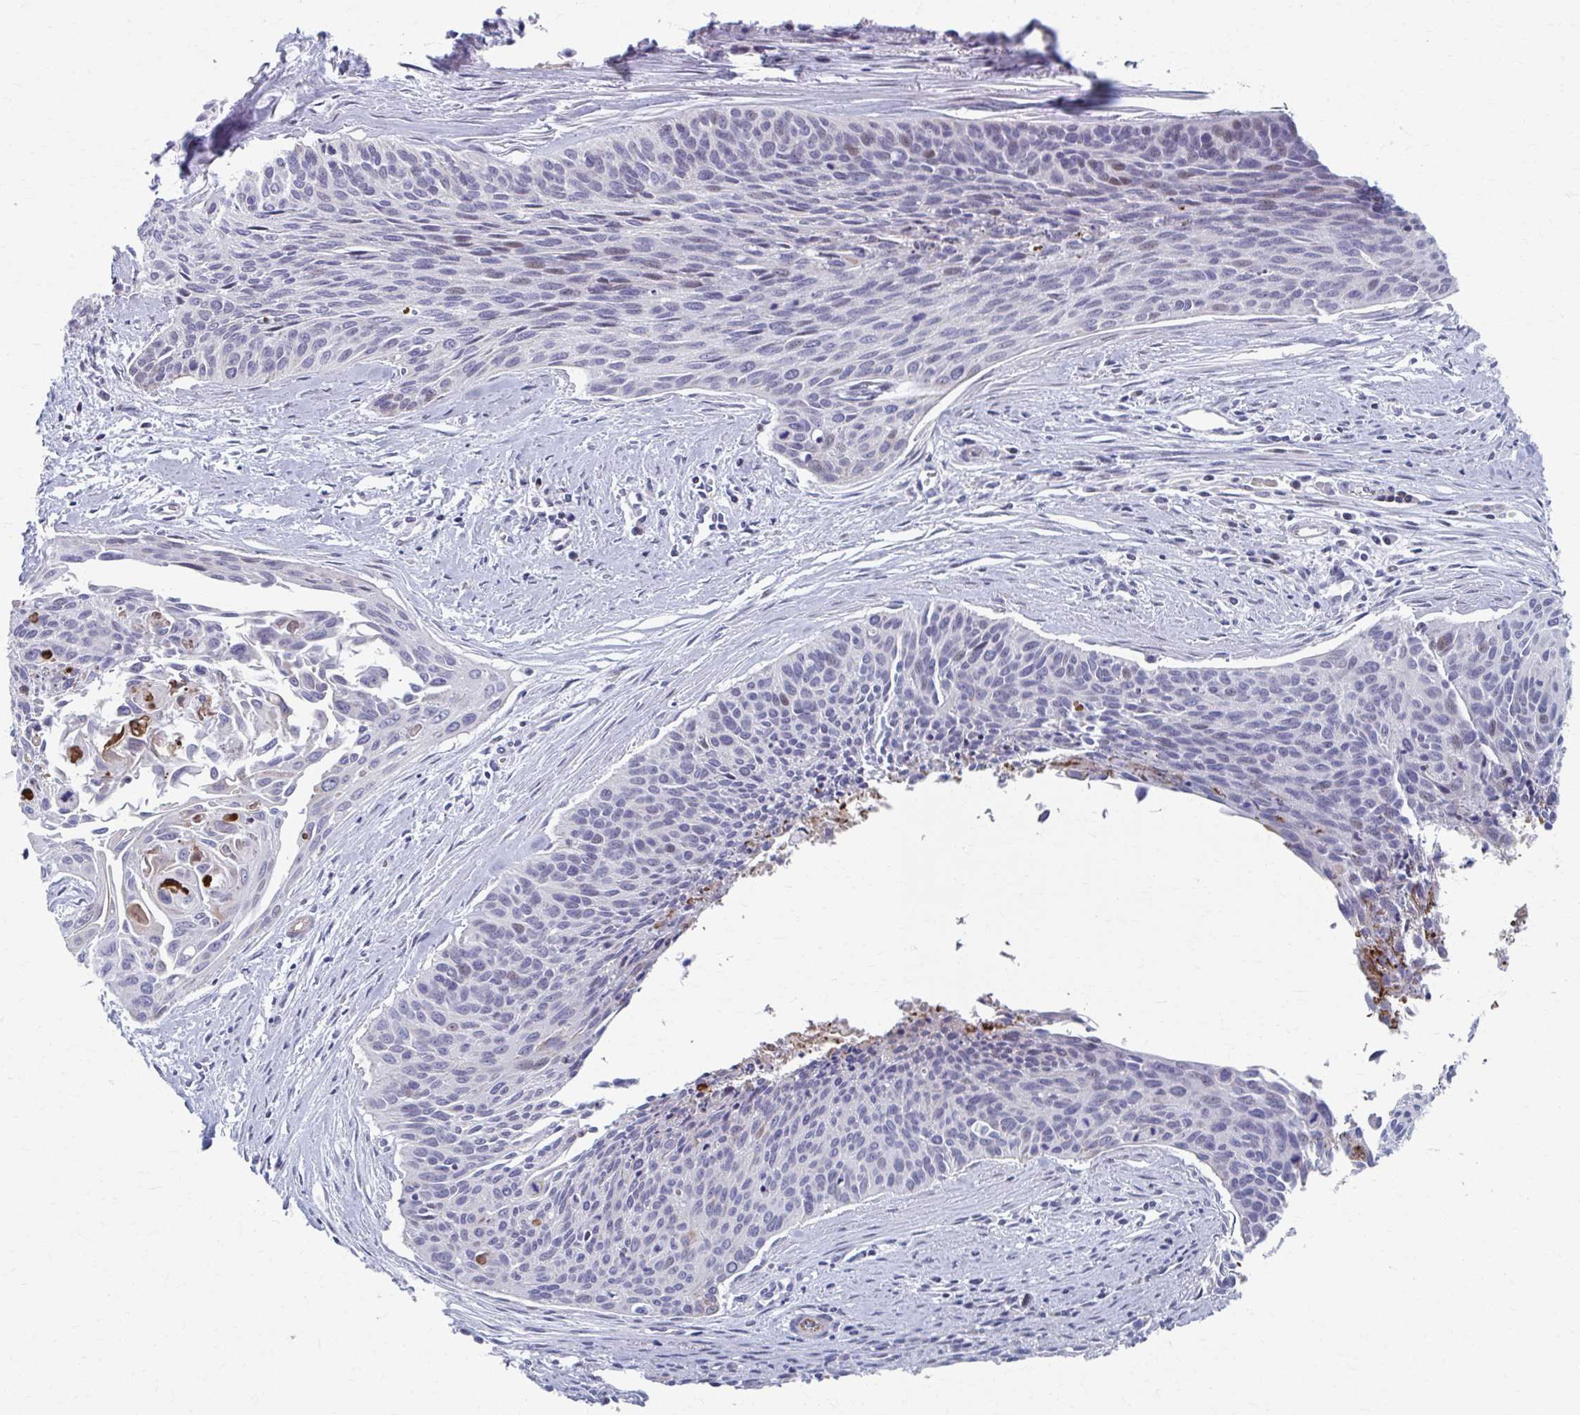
{"staining": {"intensity": "negative", "quantity": "none", "location": "none"}, "tissue": "cervical cancer", "cell_type": "Tumor cells", "image_type": "cancer", "snomed": [{"axis": "morphology", "description": "Squamous cell carcinoma, NOS"}, {"axis": "topography", "description": "Cervix"}], "caption": "An immunohistochemistry (IHC) image of squamous cell carcinoma (cervical) is shown. There is no staining in tumor cells of squamous cell carcinoma (cervical).", "gene": "ABHD16B", "patient": {"sex": "female", "age": 55}}